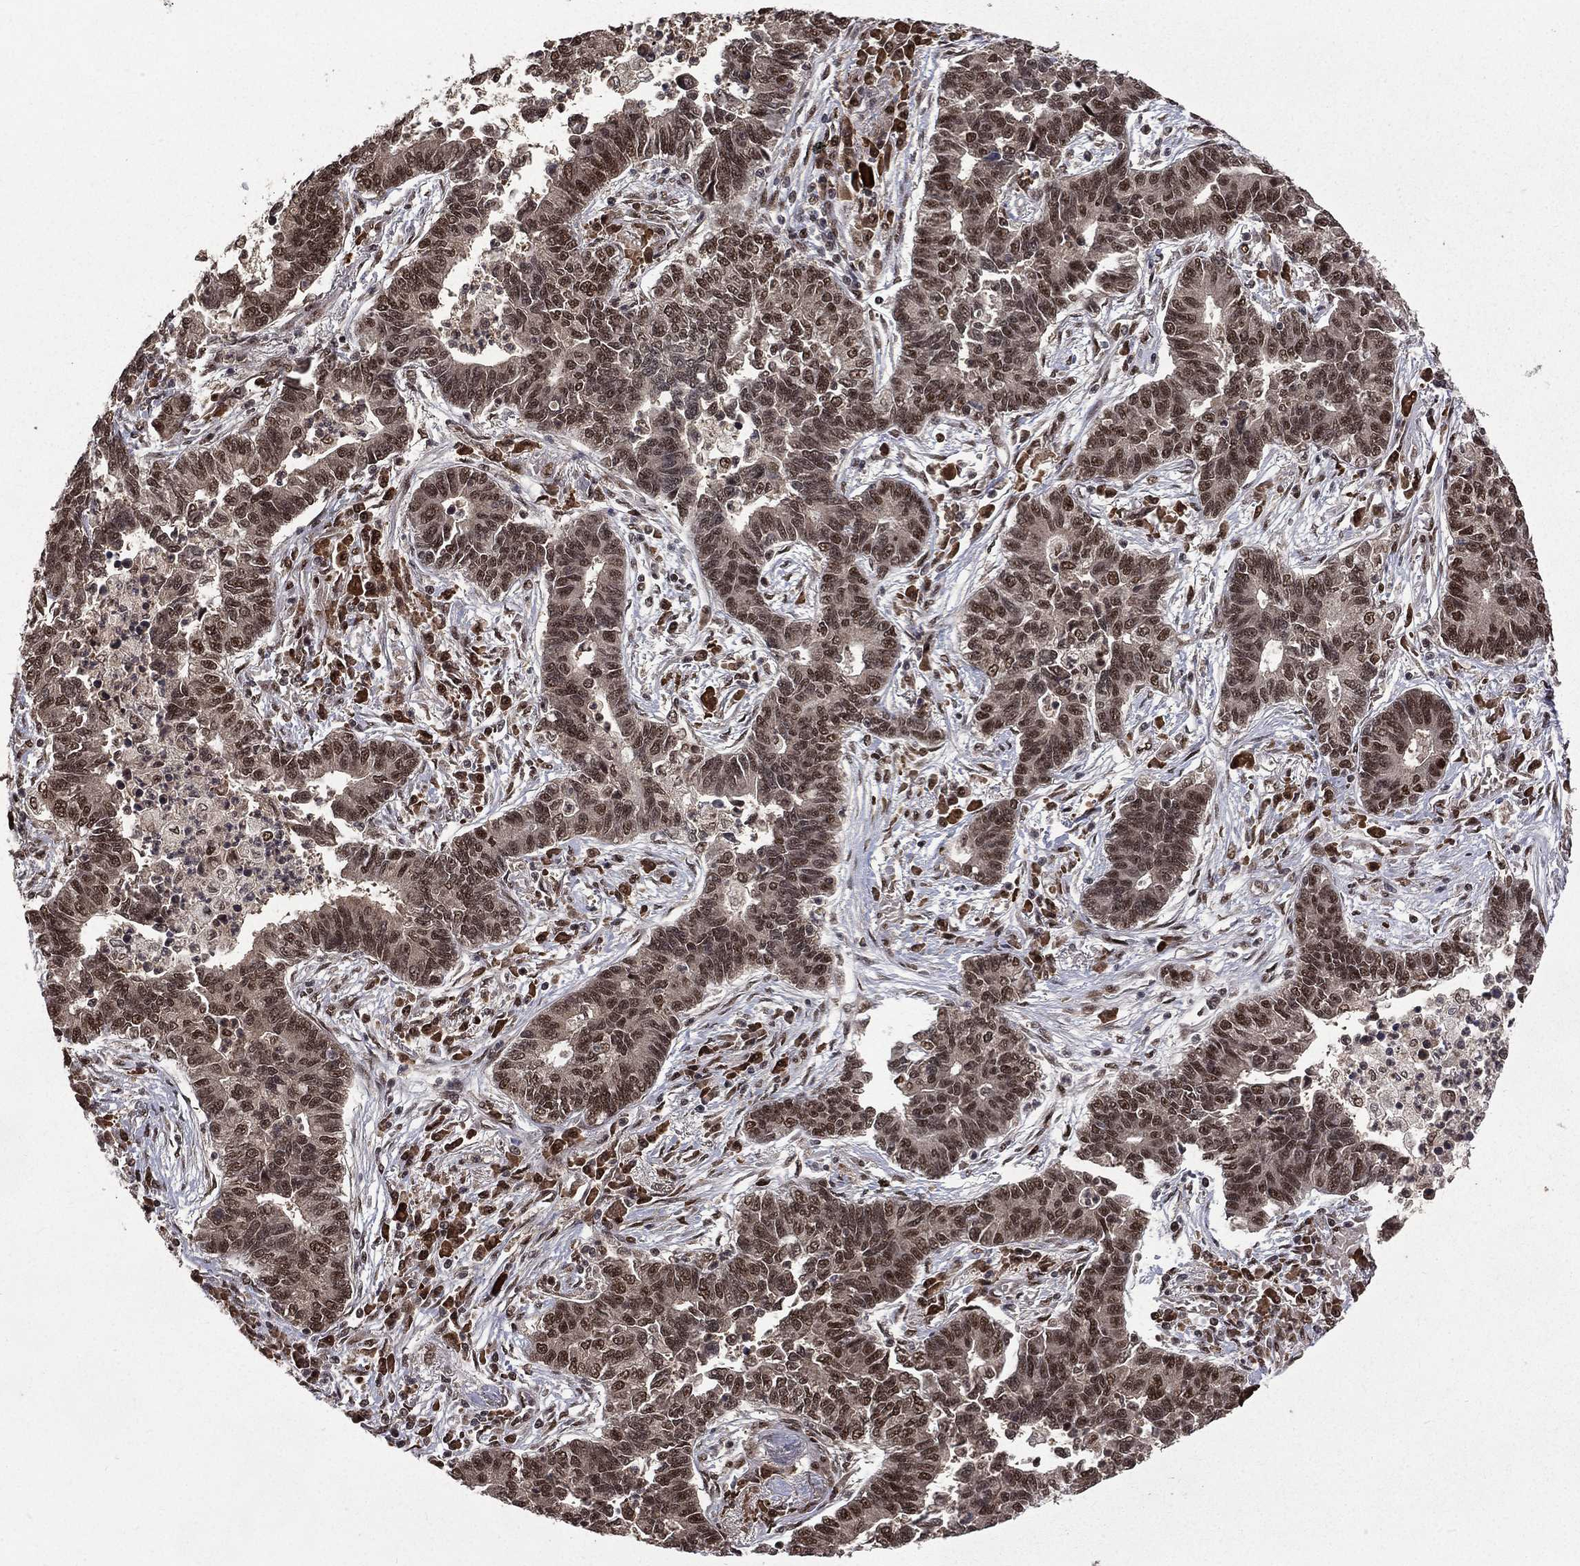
{"staining": {"intensity": "moderate", "quantity": "25%-75%", "location": "nuclear"}, "tissue": "lung cancer", "cell_type": "Tumor cells", "image_type": "cancer", "snomed": [{"axis": "morphology", "description": "Adenocarcinoma, NOS"}, {"axis": "topography", "description": "Lung"}], "caption": "This histopathology image shows IHC staining of adenocarcinoma (lung), with medium moderate nuclear positivity in about 25%-75% of tumor cells.", "gene": "JMJD6", "patient": {"sex": "female", "age": 57}}